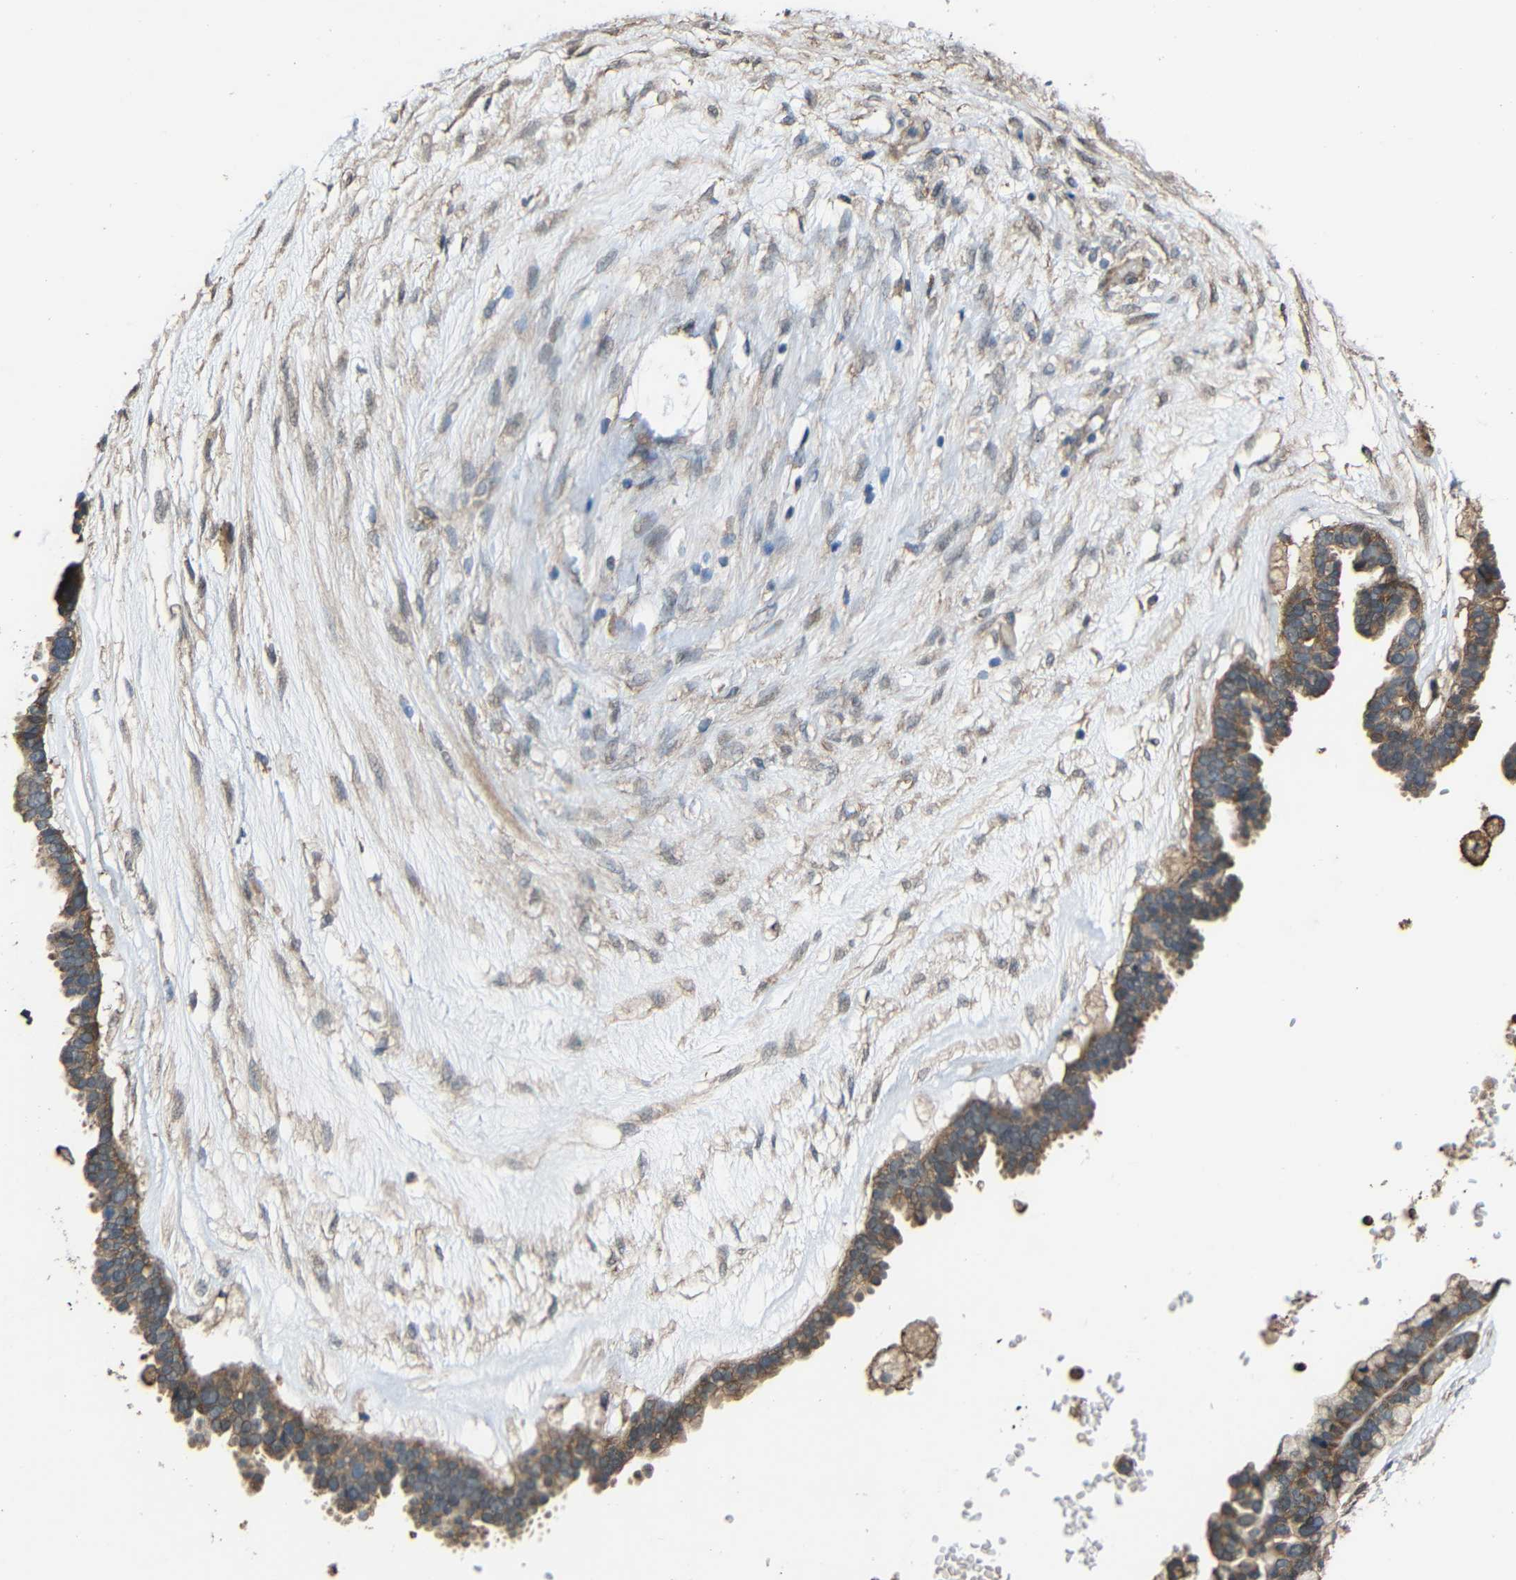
{"staining": {"intensity": "moderate", "quantity": ">75%", "location": "cytoplasmic/membranous"}, "tissue": "ovarian cancer", "cell_type": "Tumor cells", "image_type": "cancer", "snomed": [{"axis": "morphology", "description": "Cystadenocarcinoma, serous, NOS"}, {"axis": "topography", "description": "Ovary"}], "caption": "Ovarian cancer (serous cystadenocarcinoma) stained with IHC exhibits moderate cytoplasmic/membranous staining in about >75% of tumor cells.", "gene": "CHST9", "patient": {"sex": "female", "age": 56}}